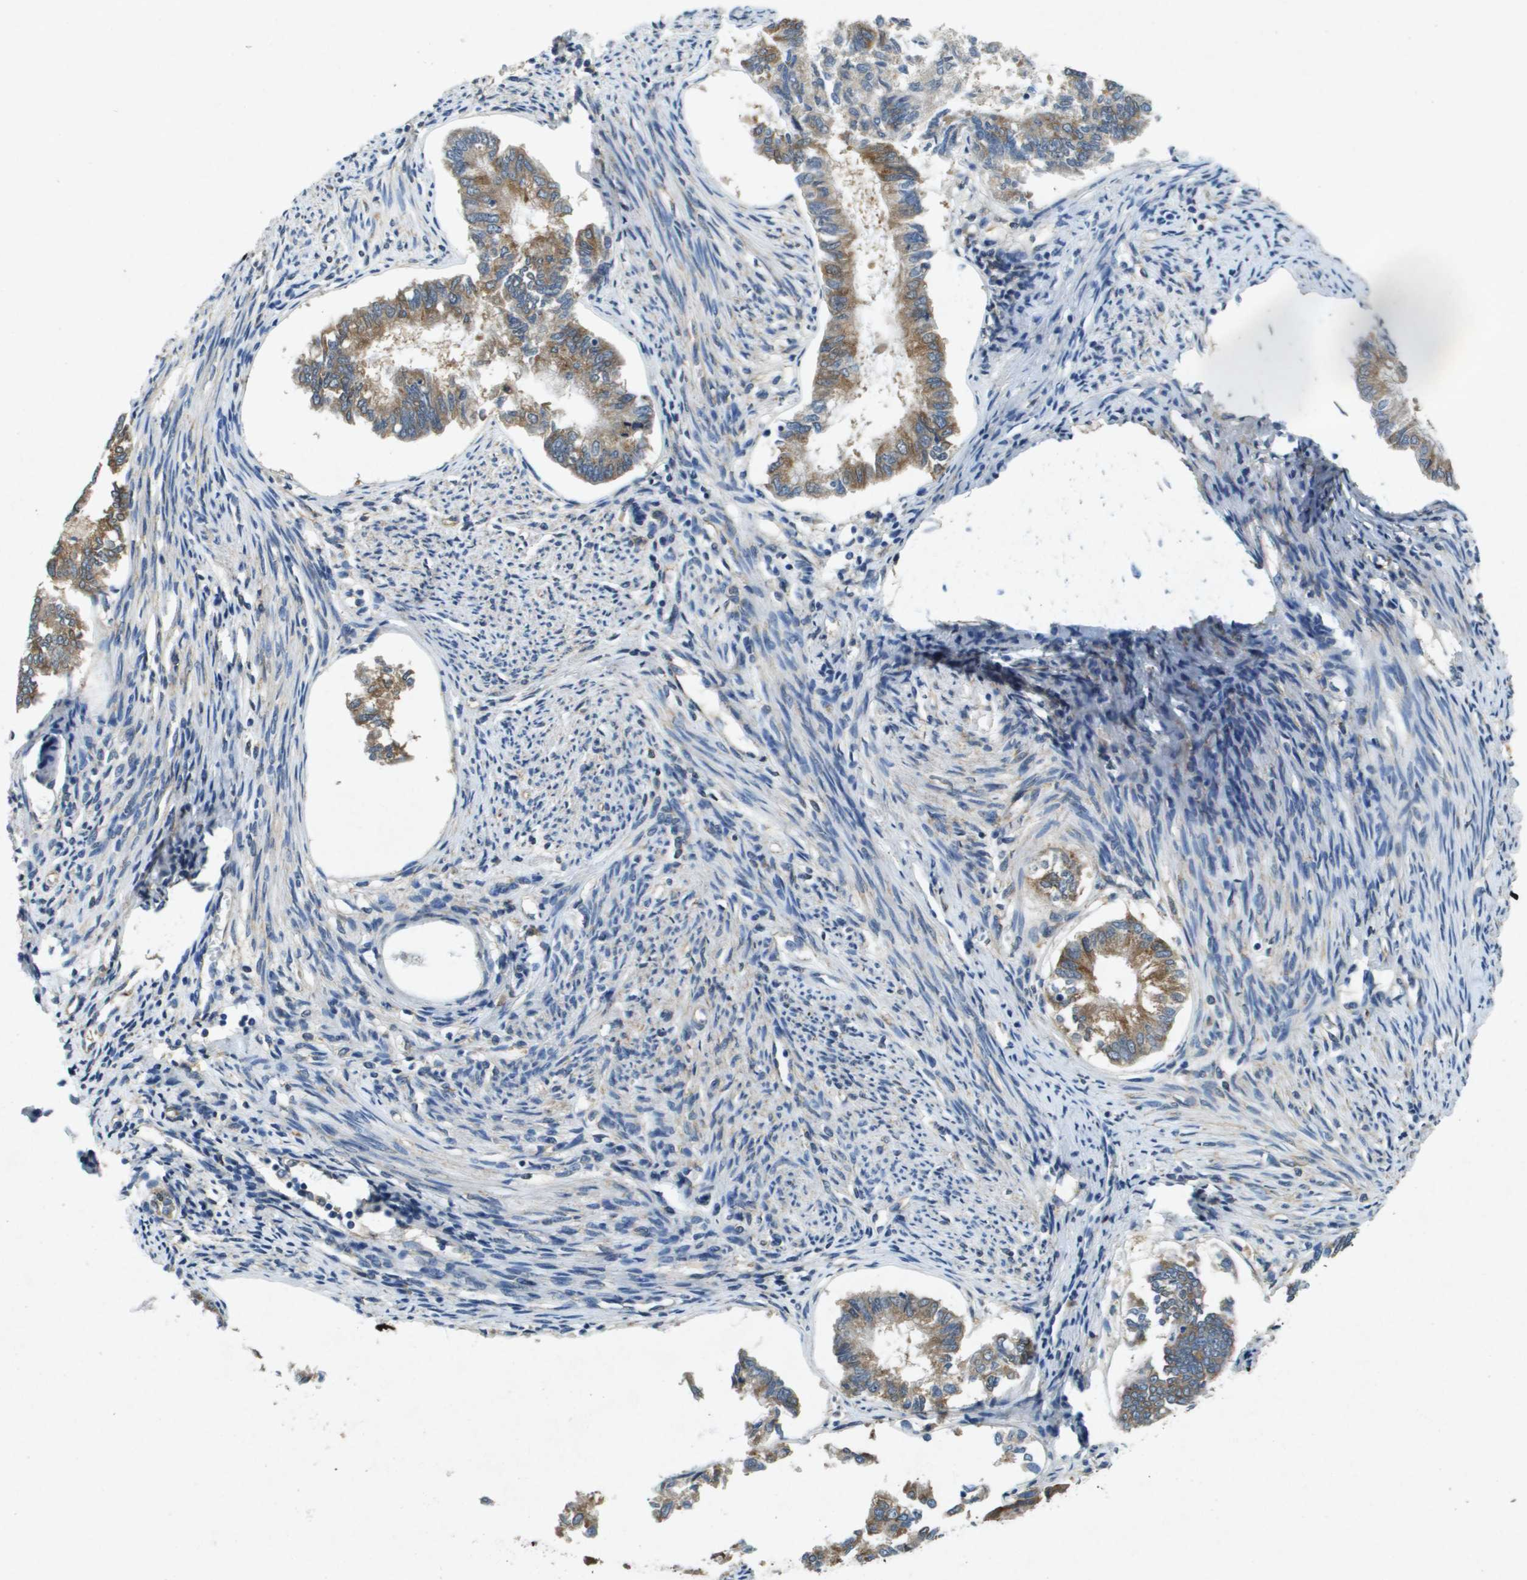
{"staining": {"intensity": "moderate", "quantity": ">75%", "location": "cytoplasmic/membranous"}, "tissue": "endometrial cancer", "cell_type": "Tumor cells", "image_type": "cancer", "snomed": [{"axis": "morphology", "description": "Adenocarcinoma, NOS"}, {"axis": "topography", "description": "Endometrium"}], "caption": "Endometrial cancer (adenocarcinoma) stained with a brown dye reveals moderate cytoplasmic/membranous positive positivity in about >75% of tumor cells.", "gene": "PTPRT", "patient": {"sex": "female", "age": 86}}